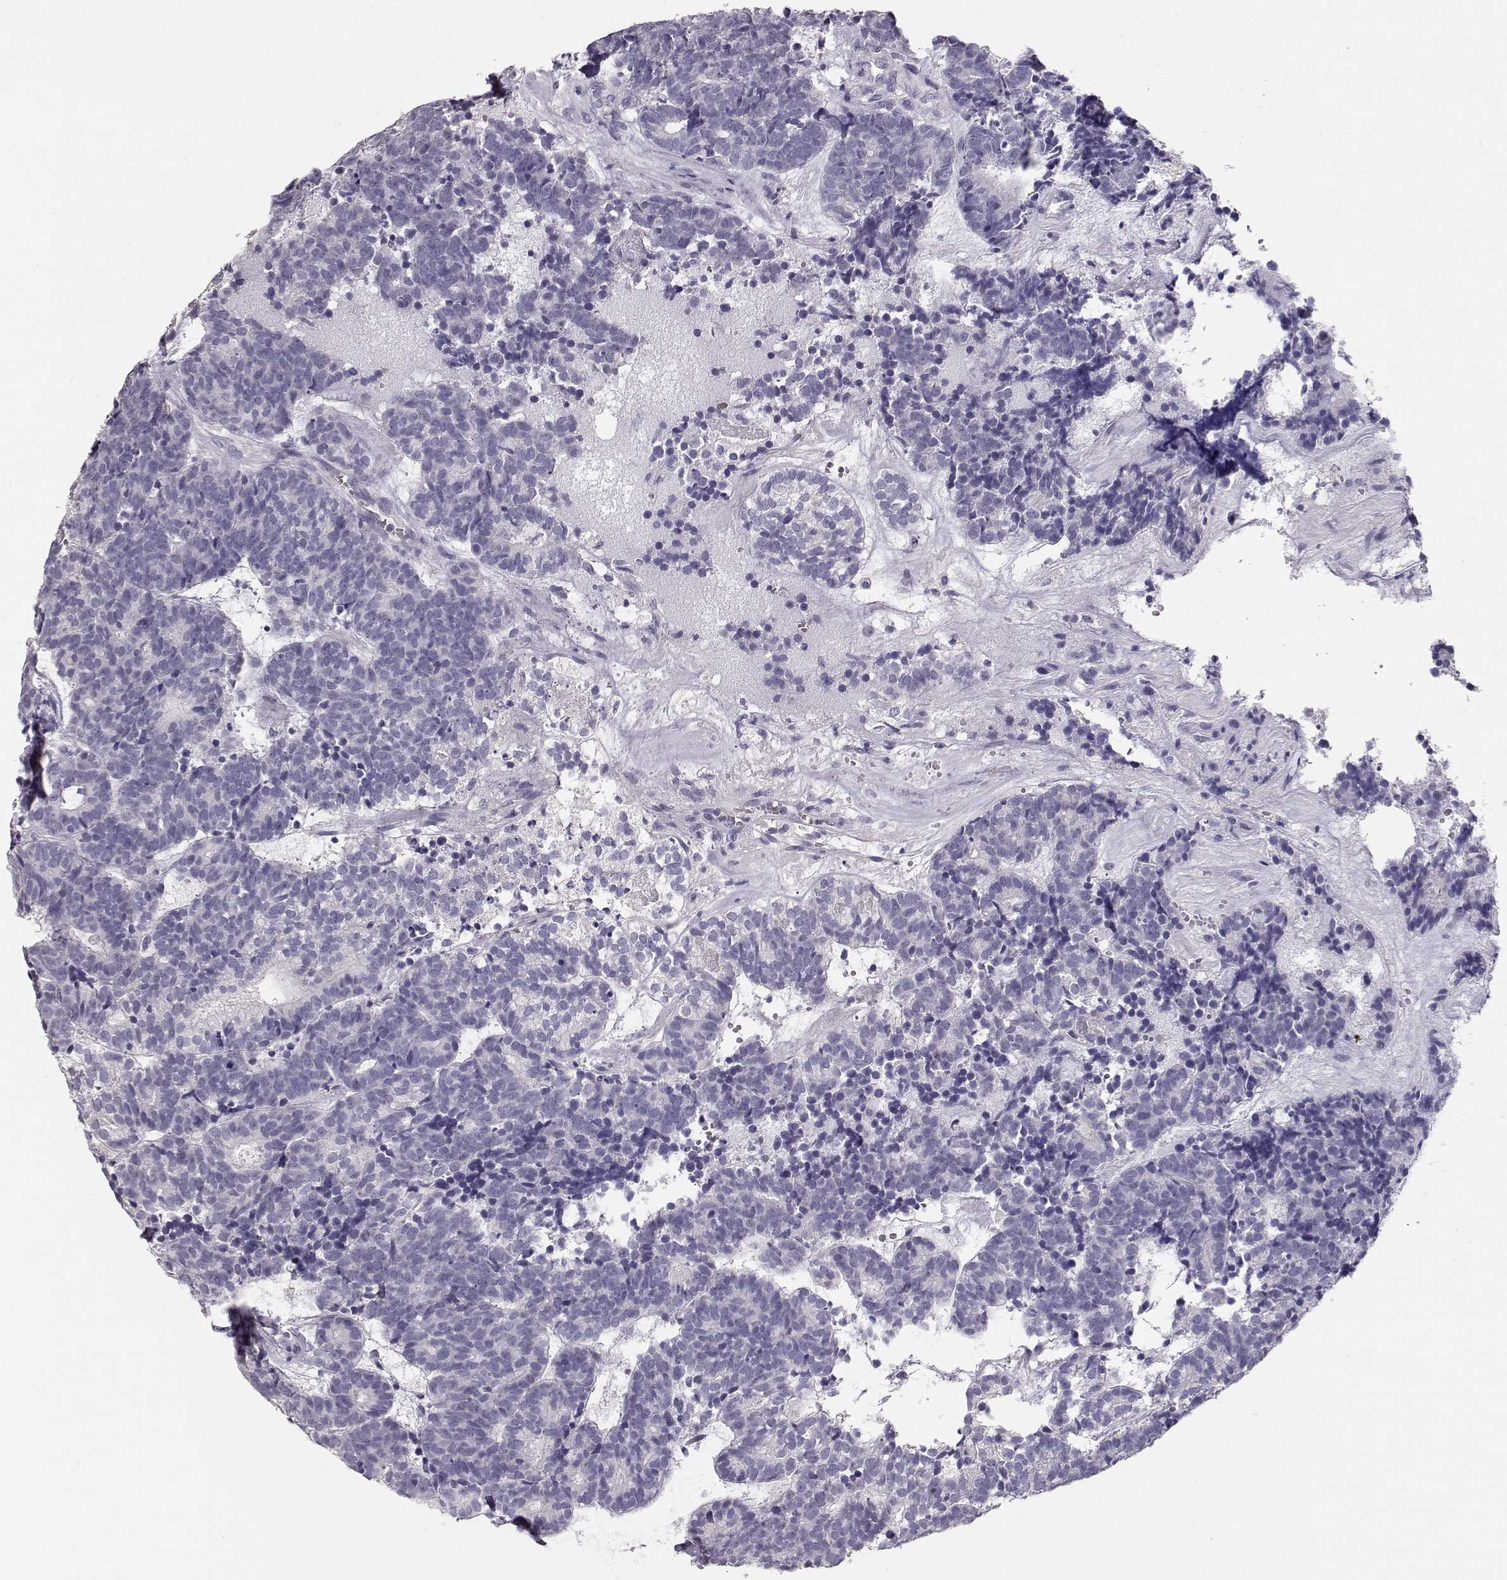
{"staining": {"intensity": "negative", "quantity": "none", "location": "none"}, "tissue": "head and neck cancer", "cell_type": "Tumor cells", "image_type": "cancer", "snomed": [{"axis": "morphology", "description": "Adenocarcinoma, NOS"}, {"axis": "topography", "description": "Head-Neck"}], "caption": "High power microscopy histopathology image of an IHC histopathology image of adenocarcinoma (head and neck), revealing no significant staining in tumor cells.", "gene": "MAGEC1", "patient": {"sex": "female", "age": 81}}